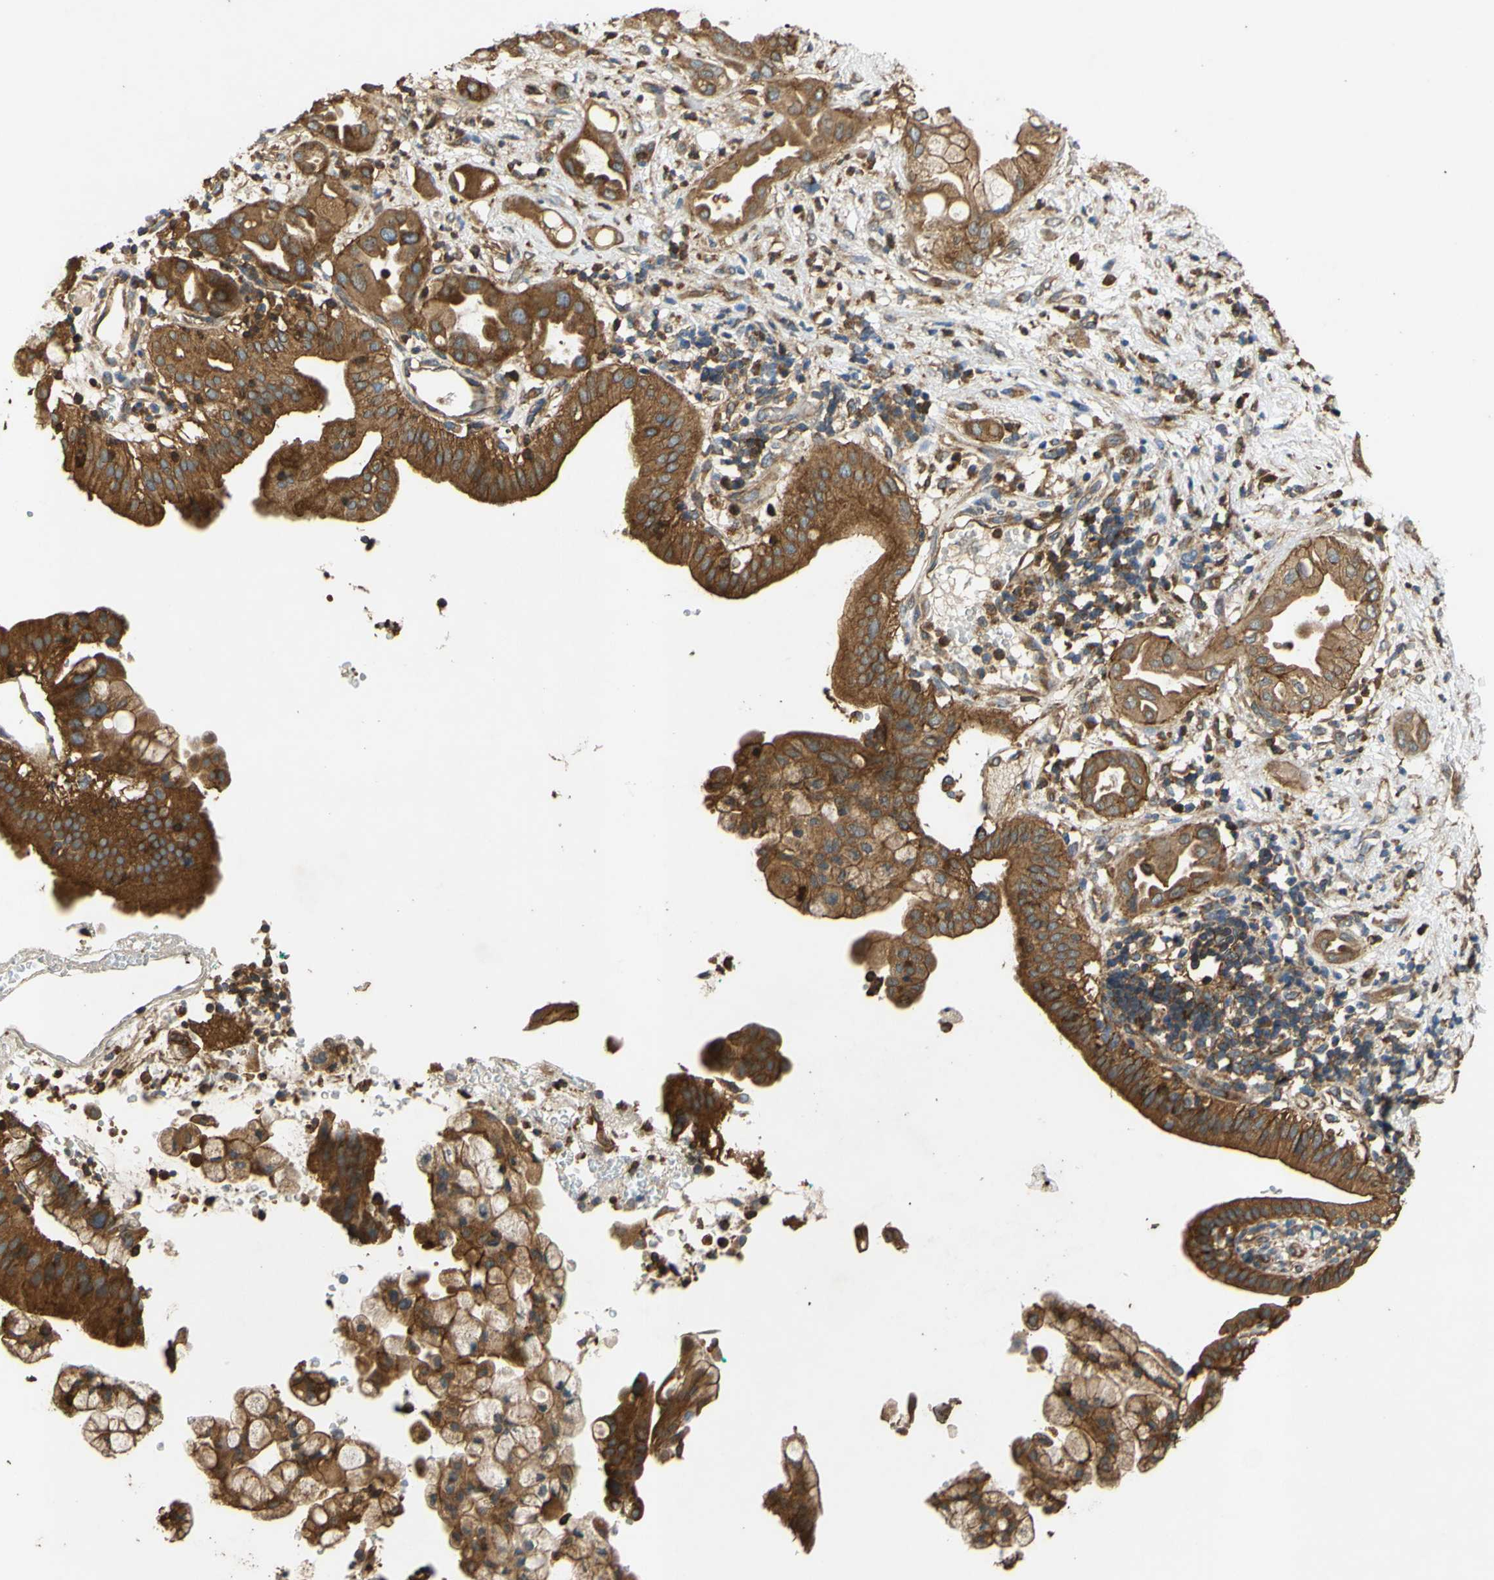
{"staining": {"intensity": "strong", "quantity": ">75%", "location": "cytoplasmic/membranous"}, "tissue": "pancreatic cancer", "cell_type": "Tumor cells", "image_type": "cancer", "snomed": [{"axis": "morphology", "description": "Adenocarcinoma, NOS"}, {"axis": "morphology", "description": "Adenocarcinoma, metastatic, NOS"}, {"axis": "topography", "description": "Lymph node"}, {"axis": "topography", "description": "Pancreas"}, {"axis": "topography", "description": "Duodenum"}], "caption": "This is a micrograph of immunohistochemistry staining of pancreatic cancer (adenocarcinoma), which shows strong positivity in the cytoplasmic/membranous of tumor cells.", "gene": "CTTN", "patient": {"sex": "female", "age": 64}}